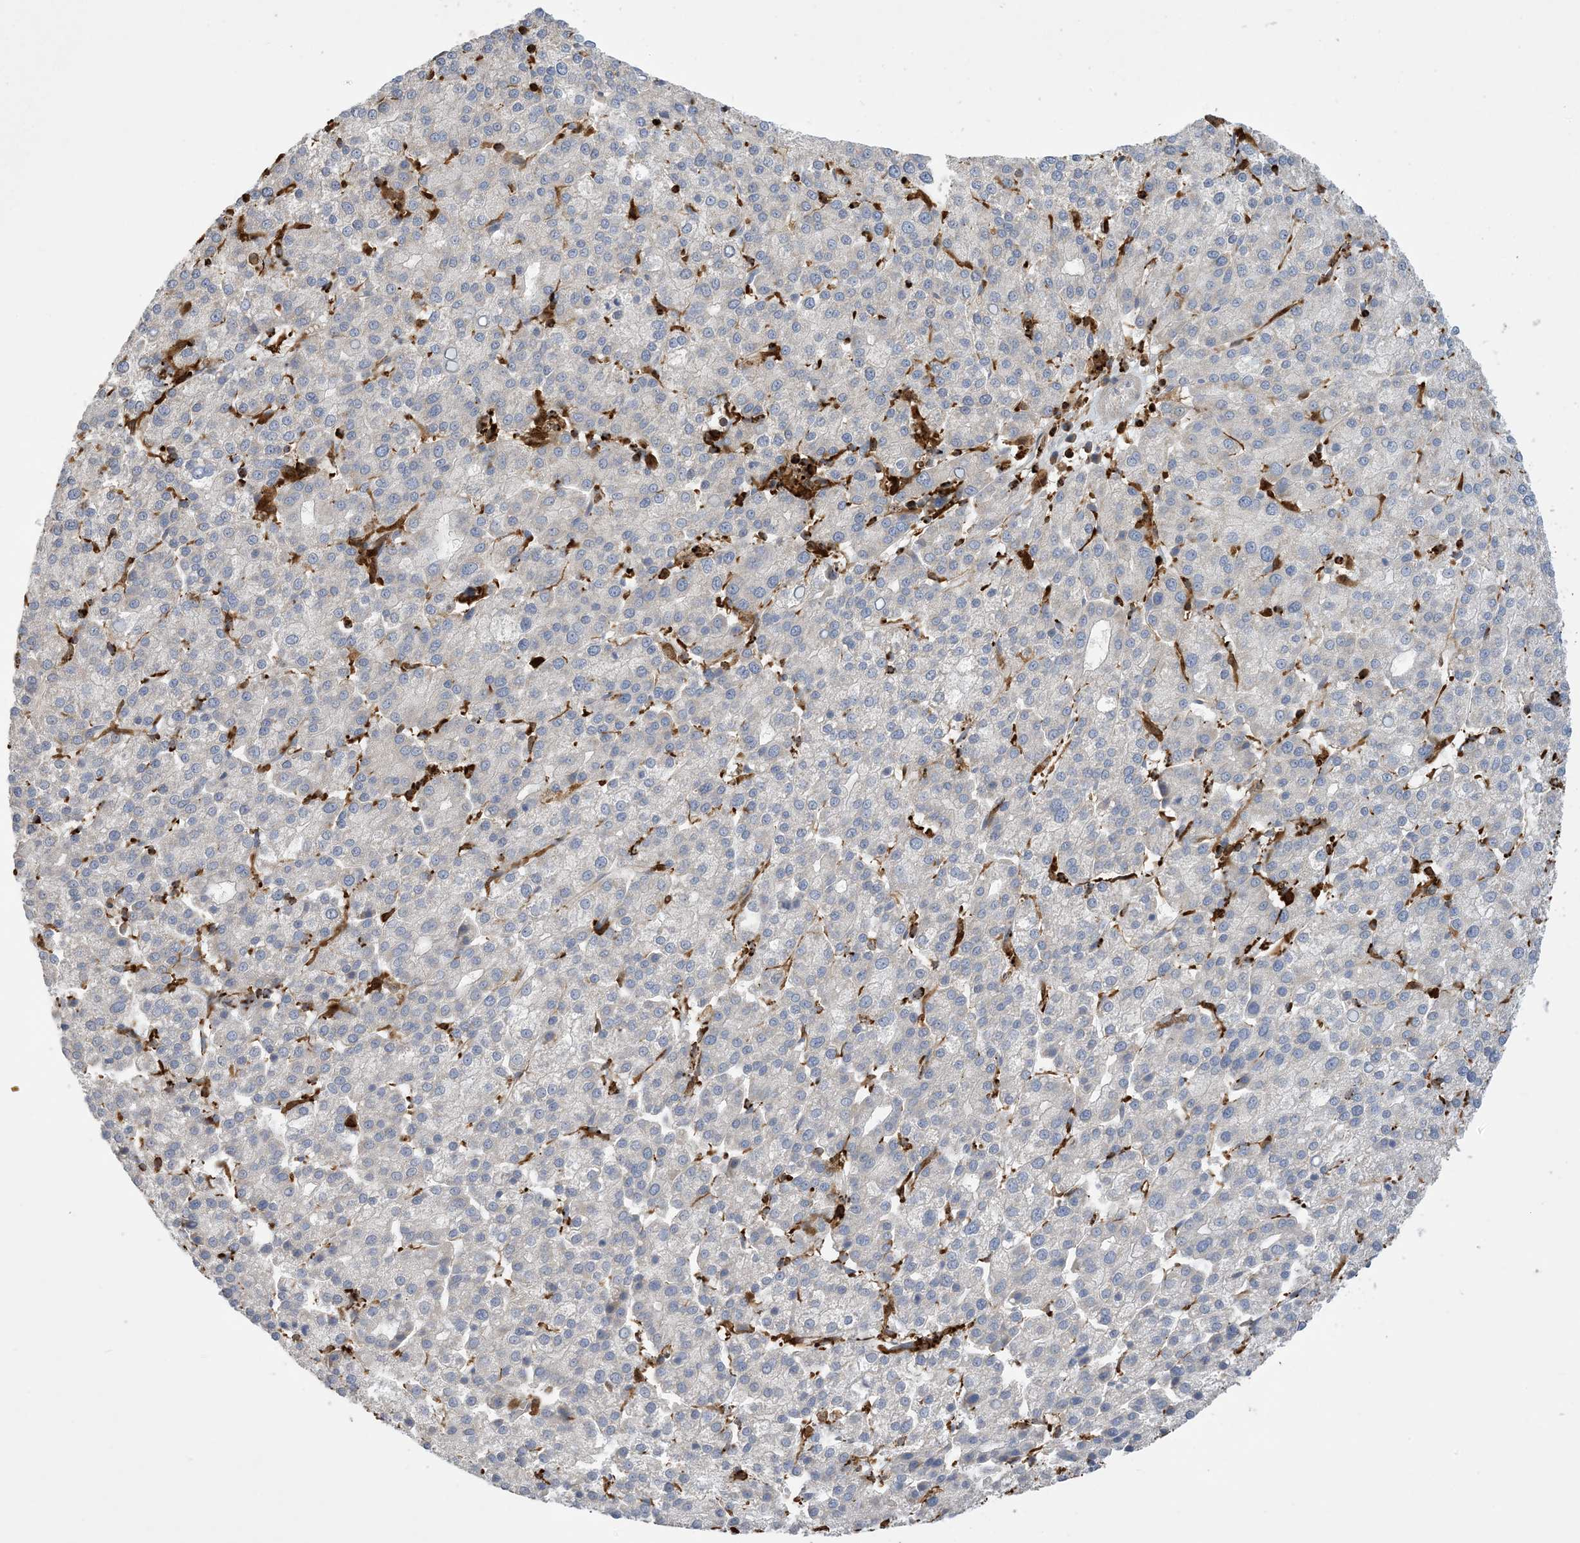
{"staining": {"intensity": "negative", "quantity": "none", "location": "none"}, "tissue": "liver cancer", "cell_type": "Tumor cells", "image_type": "cancer", "snomed": [{"axis": "morphology", "description": "Carcinoma, Hepatocellular, NOS"}, {"axis": "topography", "description": "Liver"}], "caption": "Immunohistochemistry (IHC) of human hepatocellular carcinoma (liver) displays no staining in tumor cells. (DAB immunohistochemistry visualized using brightfield microscopy, high magnification).", "gene": "AK9", "patient": {"sex": "female", "age": 58}}